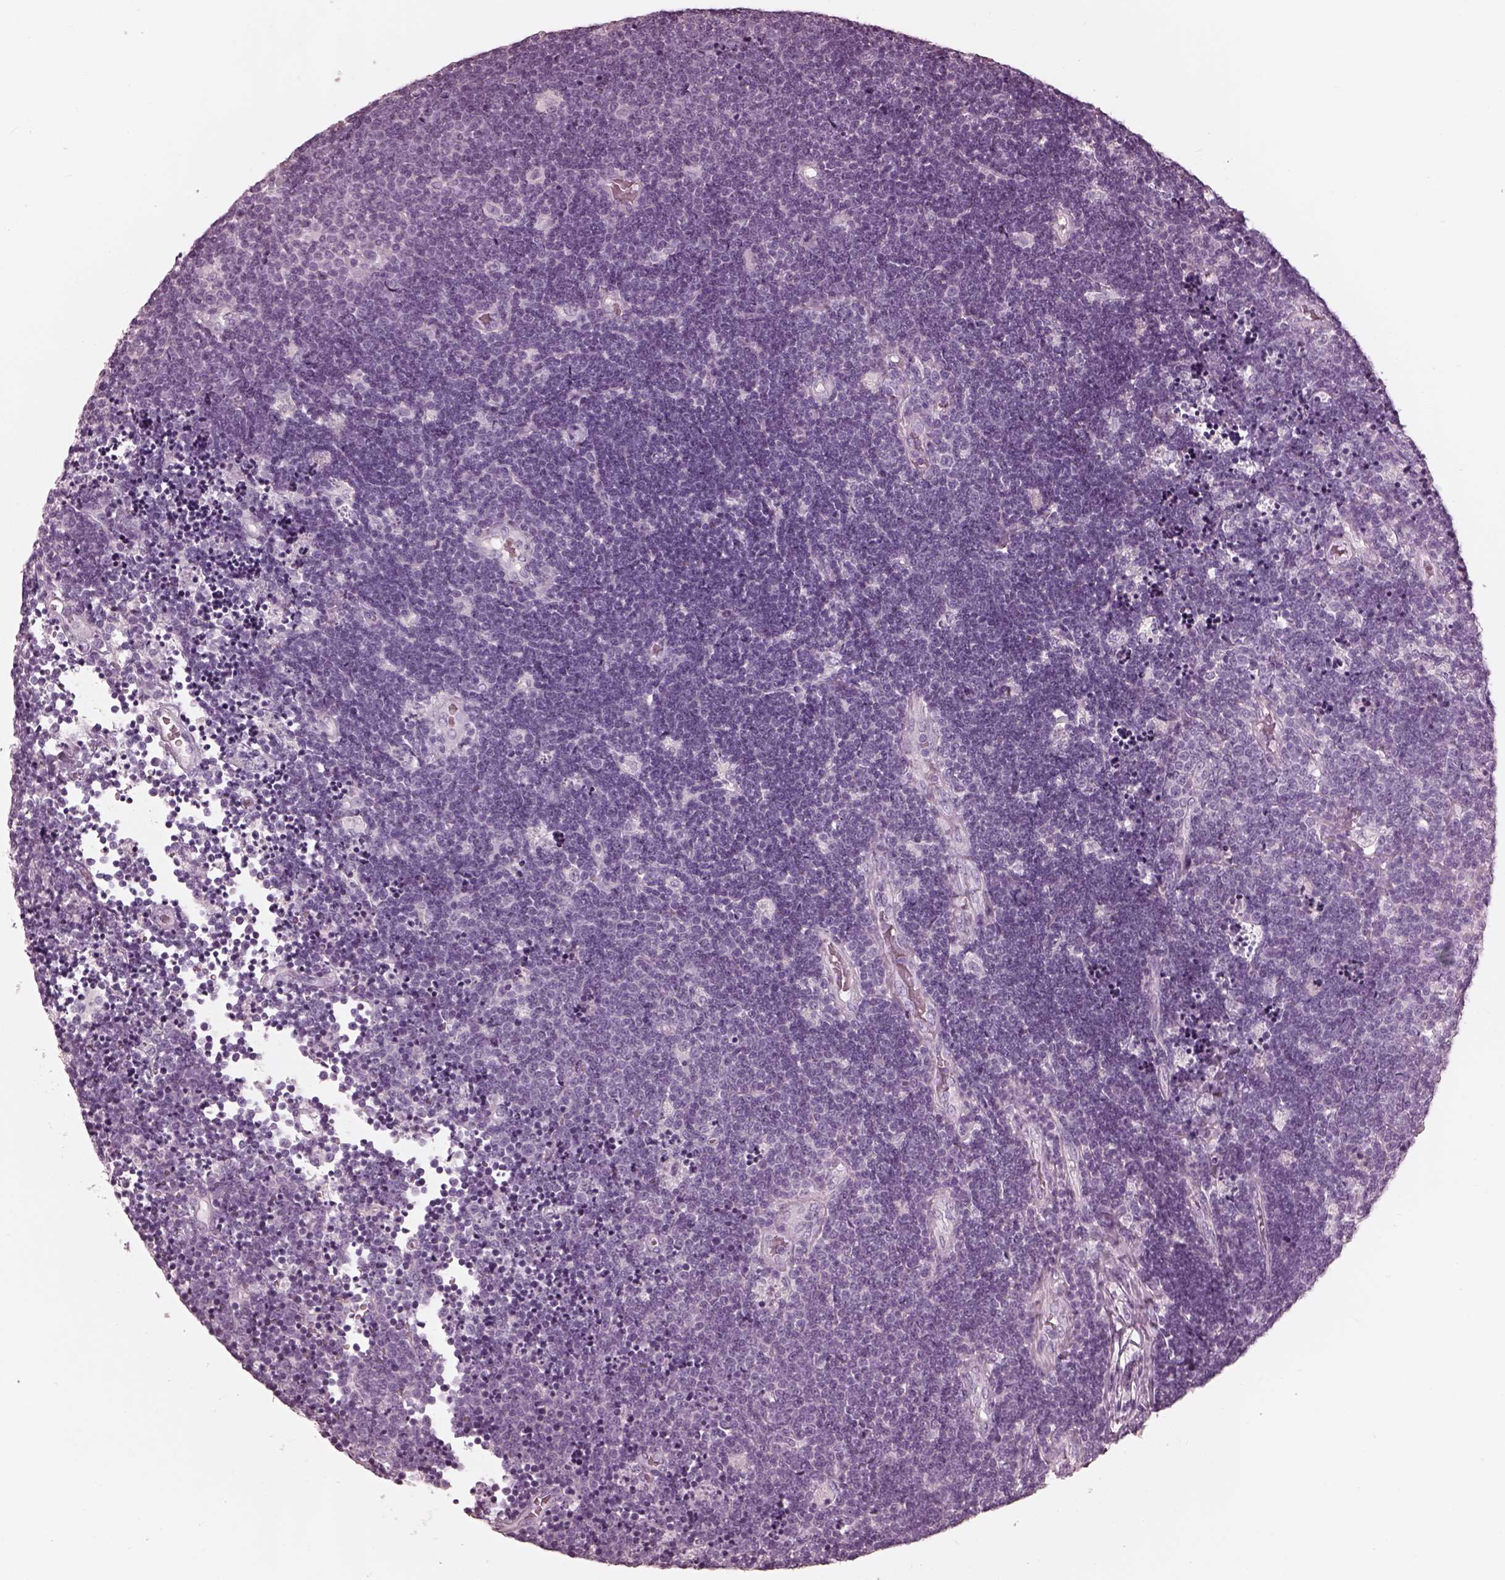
{"staining": {"intensity": "negative", "quantity": "none", "location": "none"}, "tissue": "lymphoma", "cell_type": "Tumor cells", "image_type": "cancer", "snomed": [{"axis": "morphology", "description": "Malignant lymphoma, non-Hodgkin's type, Low grade"}, {"axis": "topography", "description": "Brain"}], "caption": "IHC histopathology image of neoplastic tissue: lymphoma stained with DAB reveals no significant protein staining in tumor cells.", "gene": "FABP9", "patient": {"sex": "female", "age": 66}}